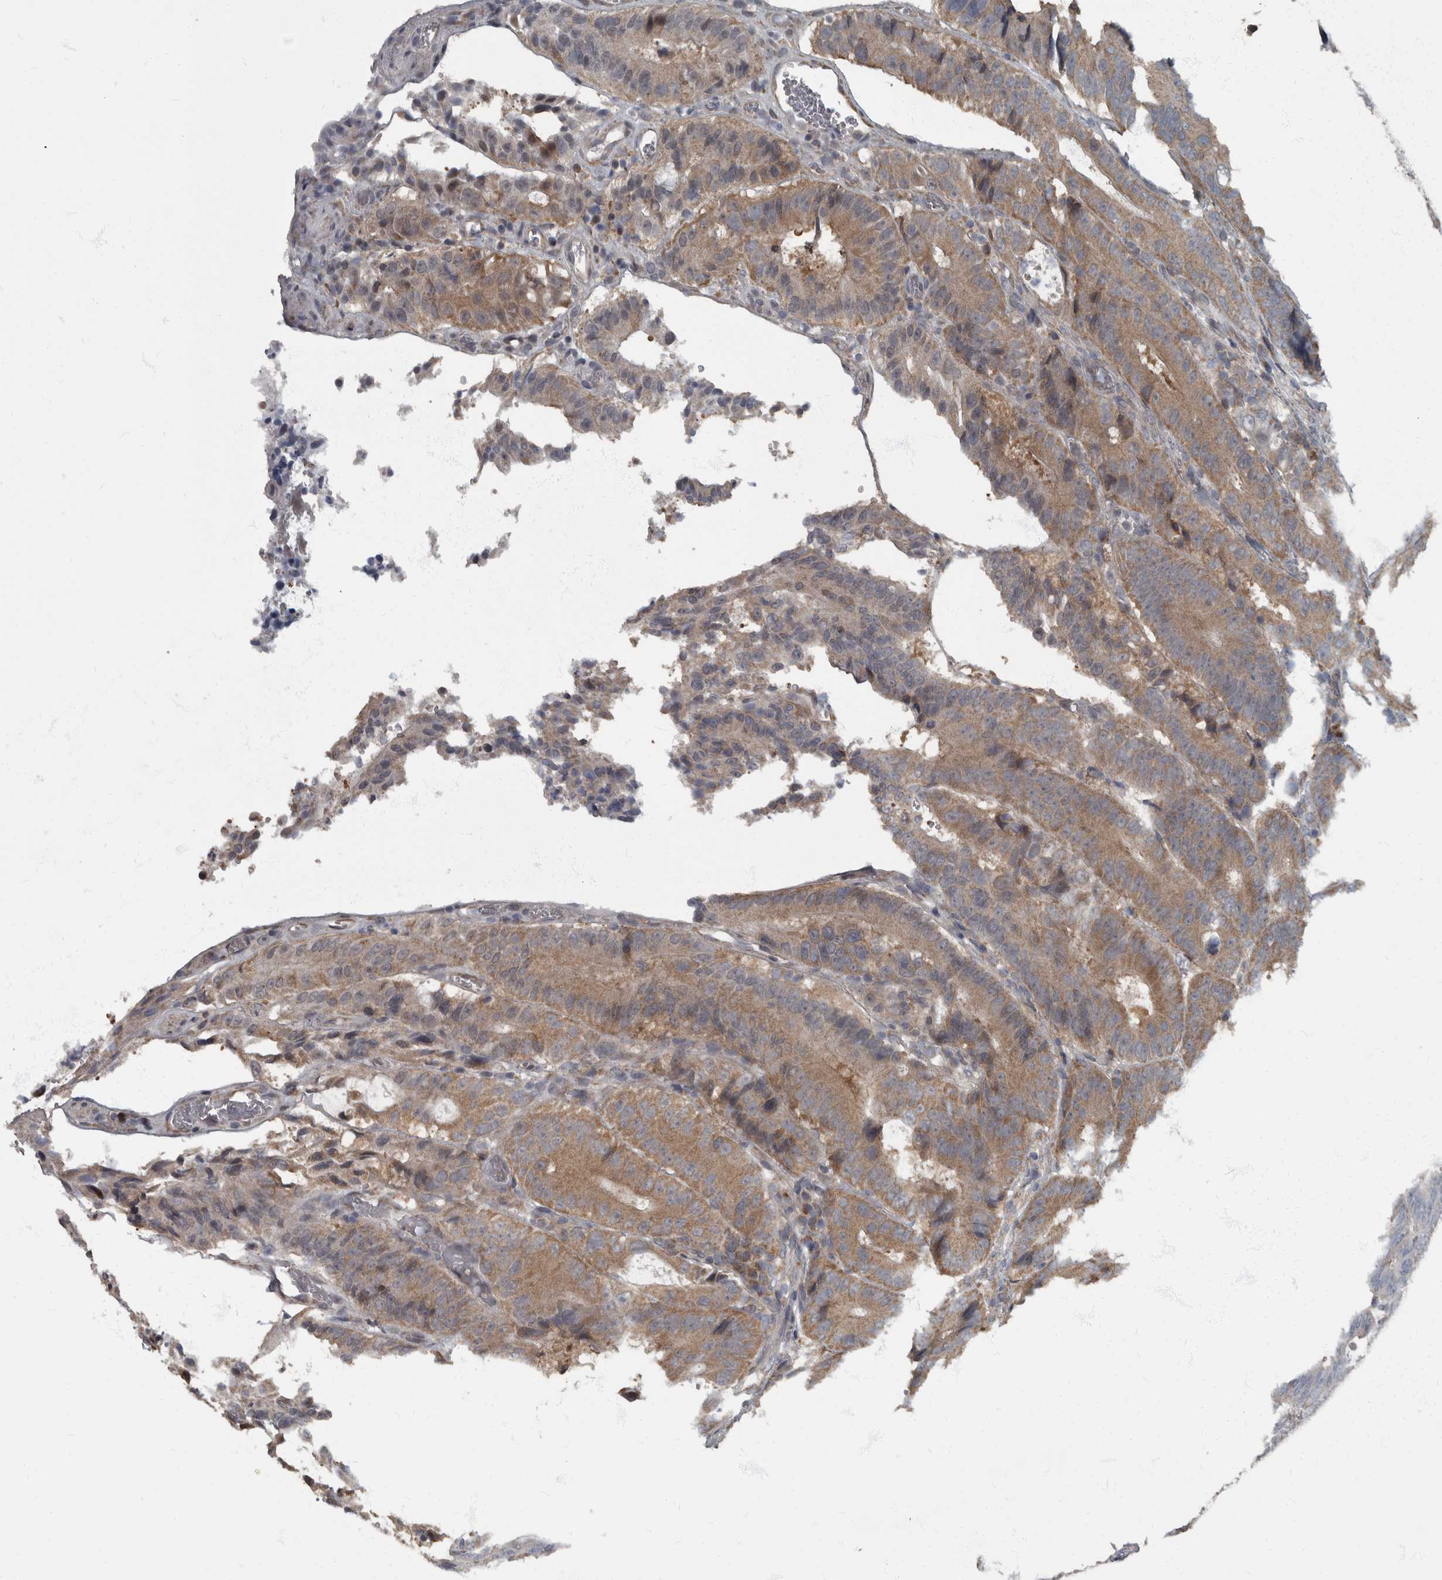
{"staining": {"intensity": "moderate", "quantity": ">75%", "location": "cytoplasmic/membranous"}, "tissue": "colorectal cancer", "cell_type": "Tumor cells", "image_type": "cancer", "snomed": [{"axis": "morphology", "description": "Adenocarcinoma, NOS"}, {"axis": "topography", "description": "Colon"}], "caption": "This is a photomicrograph of IHC staining of colorectal cancer, which shows moderate staining in the cytoplasmic/membranous of tumor cells.", "gene": "RABGGTB", "patient": {"sex": "male", "age": 83}}